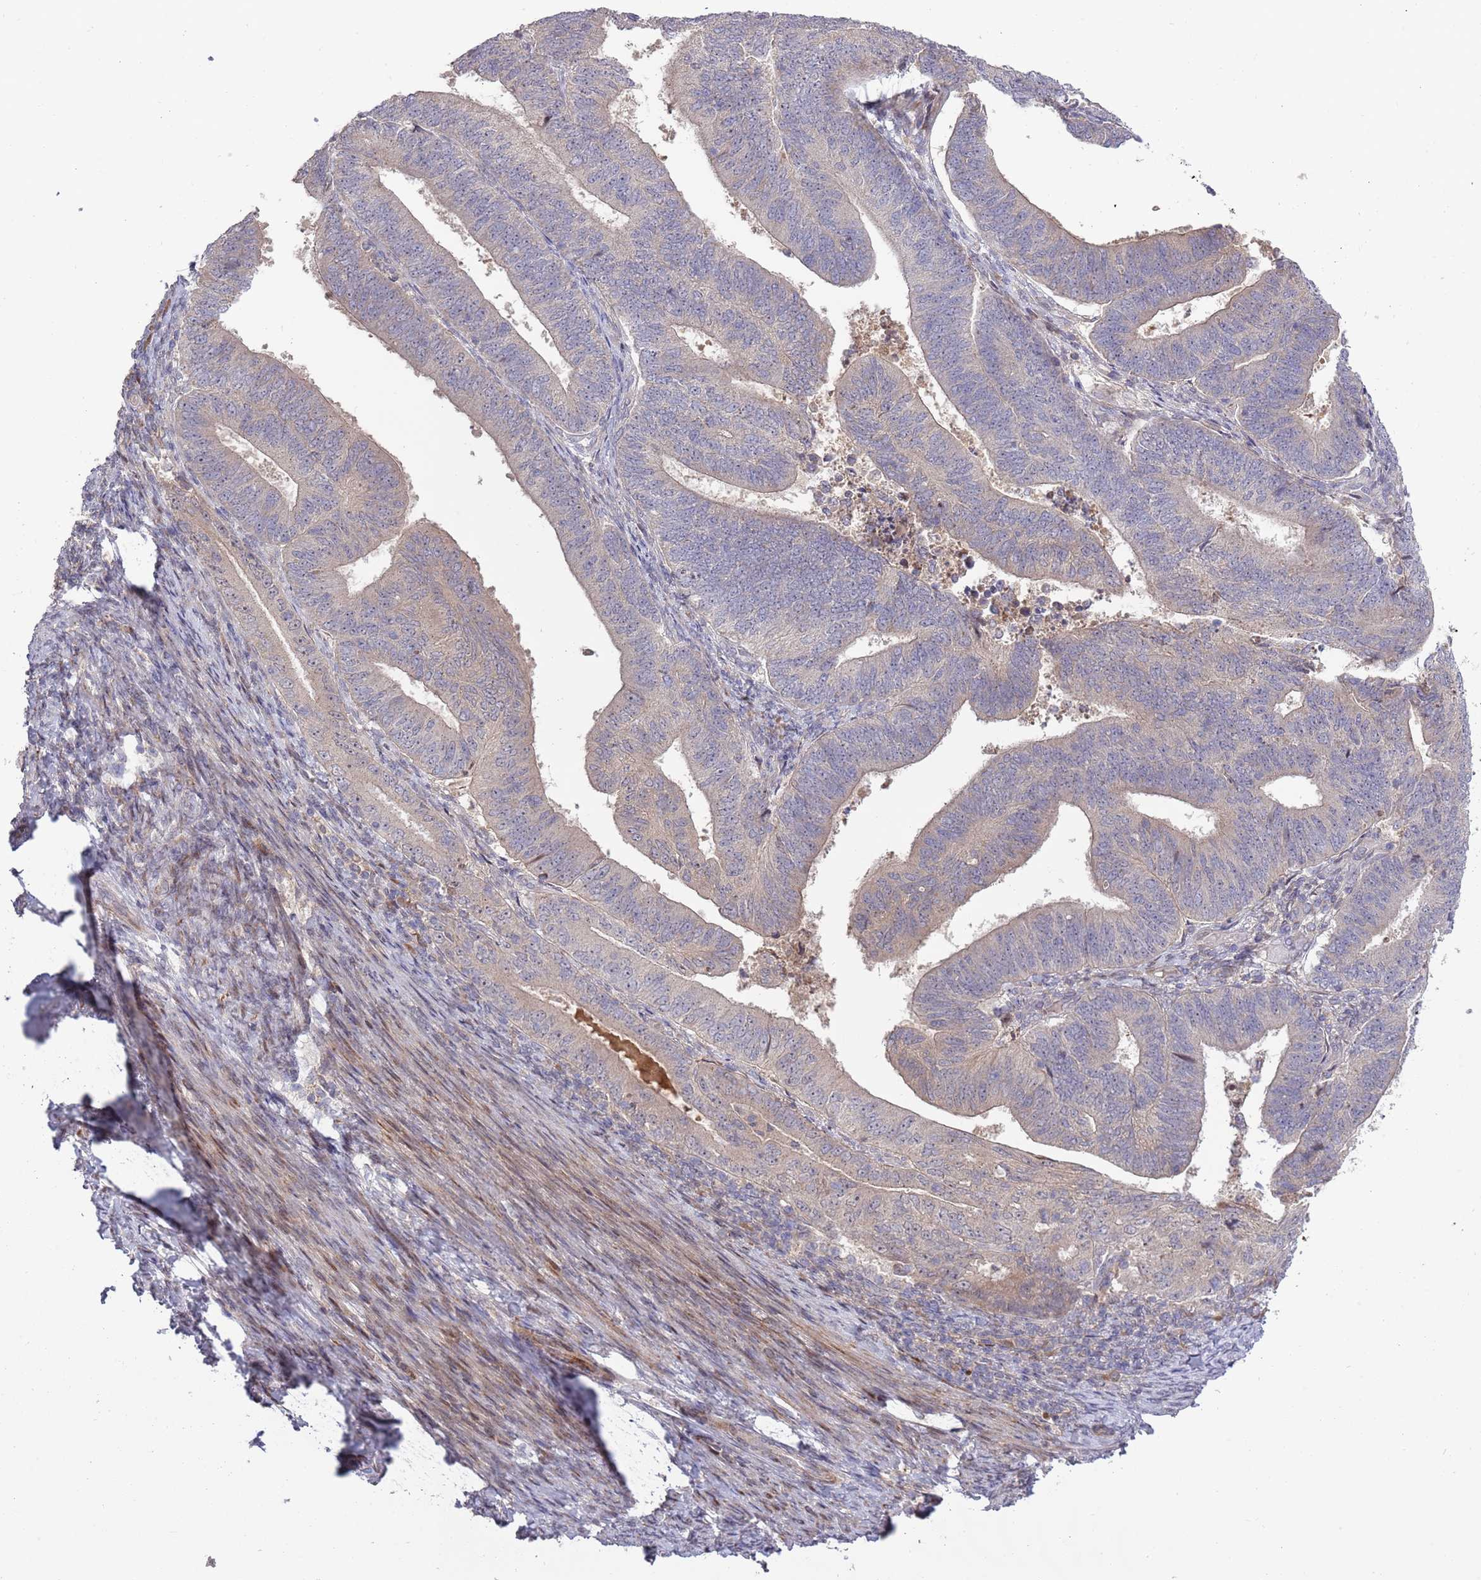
{"staining": {"intensity": "negative", "quantity": "none", "location": "none"}, "tissue": "endometrial cancer", "cell_type": "Tumor cells", "image_type": "cancer", "snomed": [{"axis": "morphology", "description": "Adenocarcinoma, NOS"}, {"axis": "topography", "description": "Endometrium"}], "caption": "High power microscopy image of an IHC photomicrograph of endometrial cancer, revealing no significant staining in tumor cells. (DAB IHC visualized using brightfield microscopy, high magnification).", "gene": "SYNDIG1L", "patient": {"sex": "female", "age": 70}}